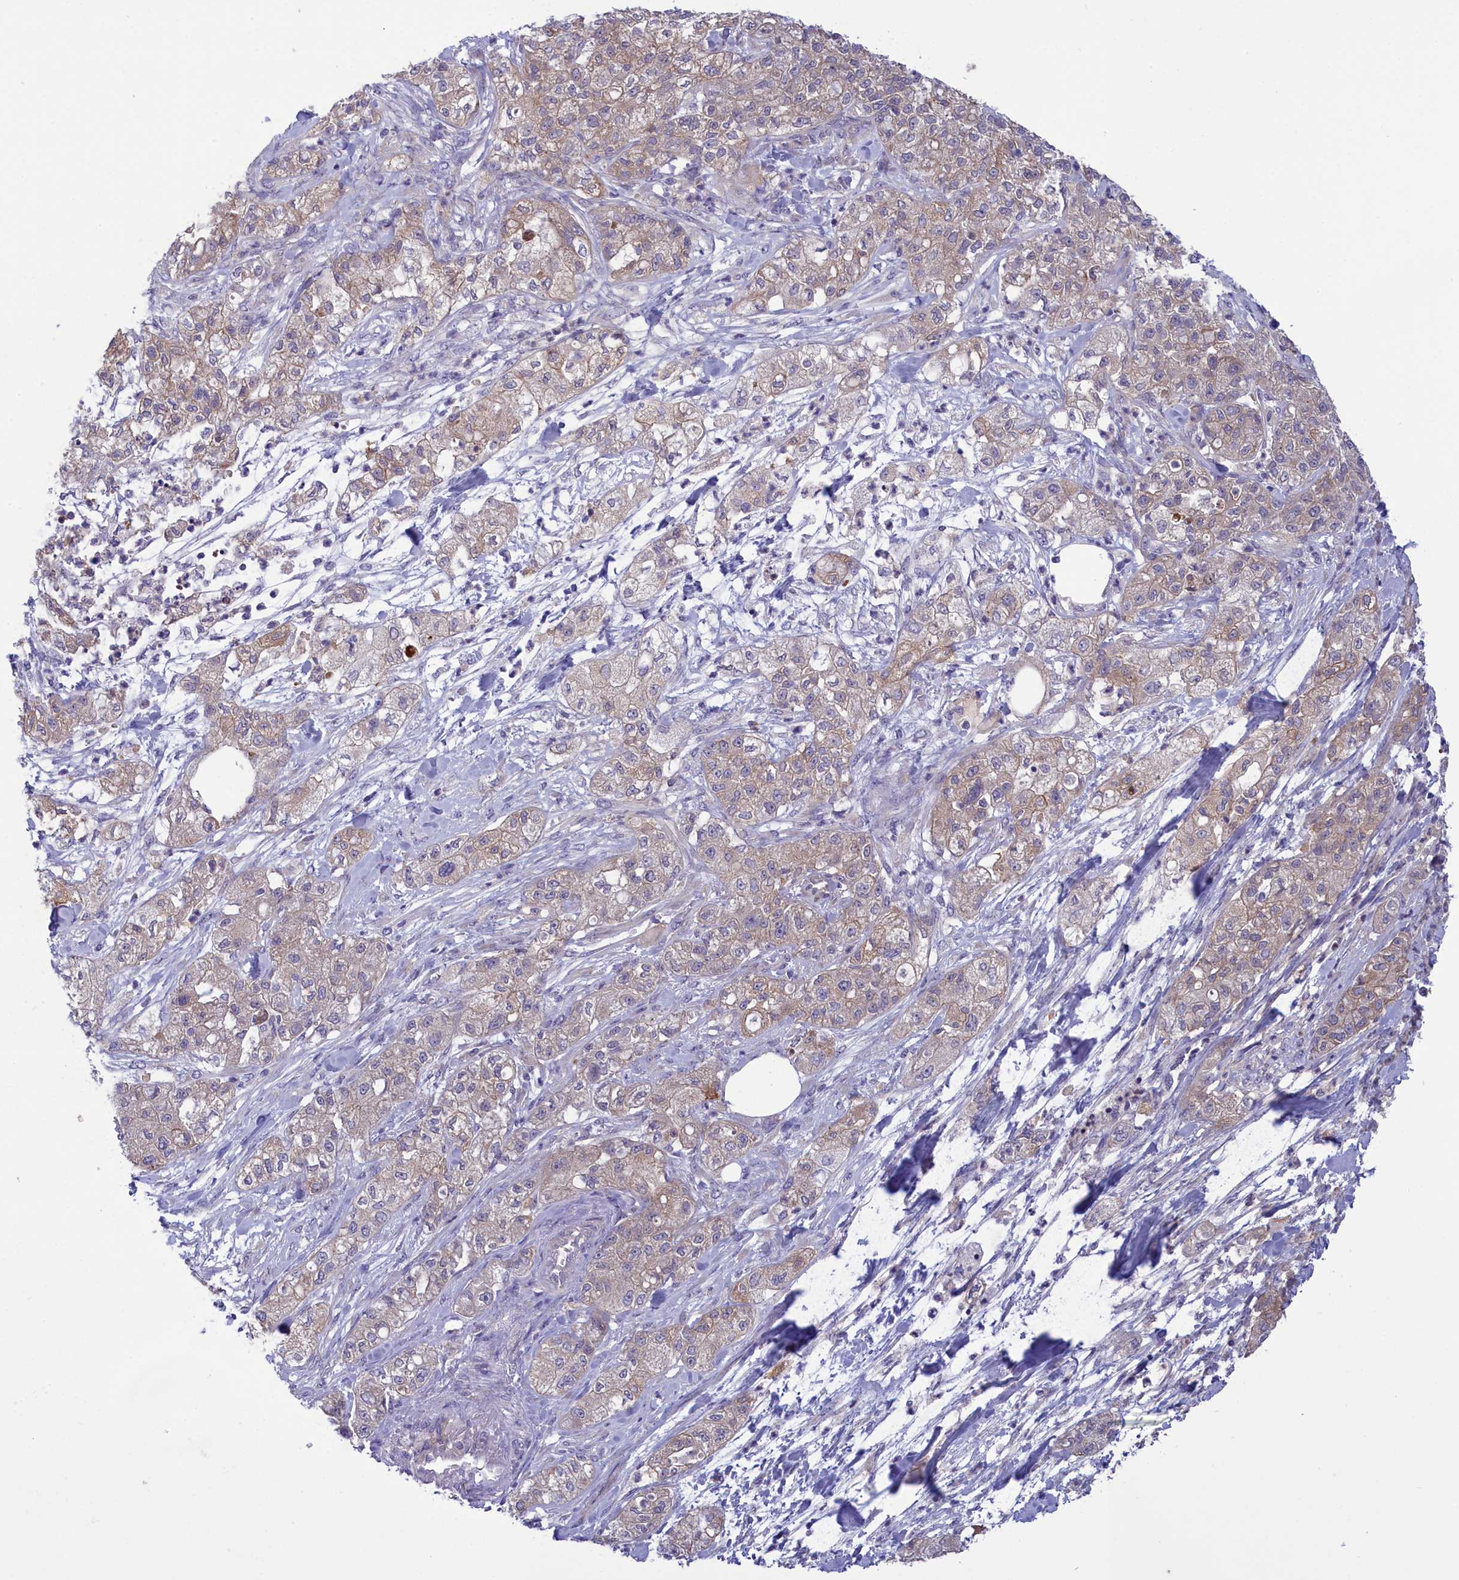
{"staining": {"intensity": "weak", "quantity": "<25%", "location": "cytoplasmic/membranous"}, "tissue": "pancreatic cancer", "cell_type": "Tumor cells", "image_type": "cancer", "snomed": [{"axis": "morphology", "description": "Adenocarcinoma, NOS"}, {"axis": "topography", "description": "Pancreas"}], "caption": "Immunohistochemical staining of human pancreatic cancer (adenocarcinoma) exhibits no significant expression in tumor cells. (Brightfield microscopy of DAB (3,3'-diaminobenzidine) IHC at high magnification).", "gene": "CORO2A", "patient": {"sex": "female", "age": 78}}